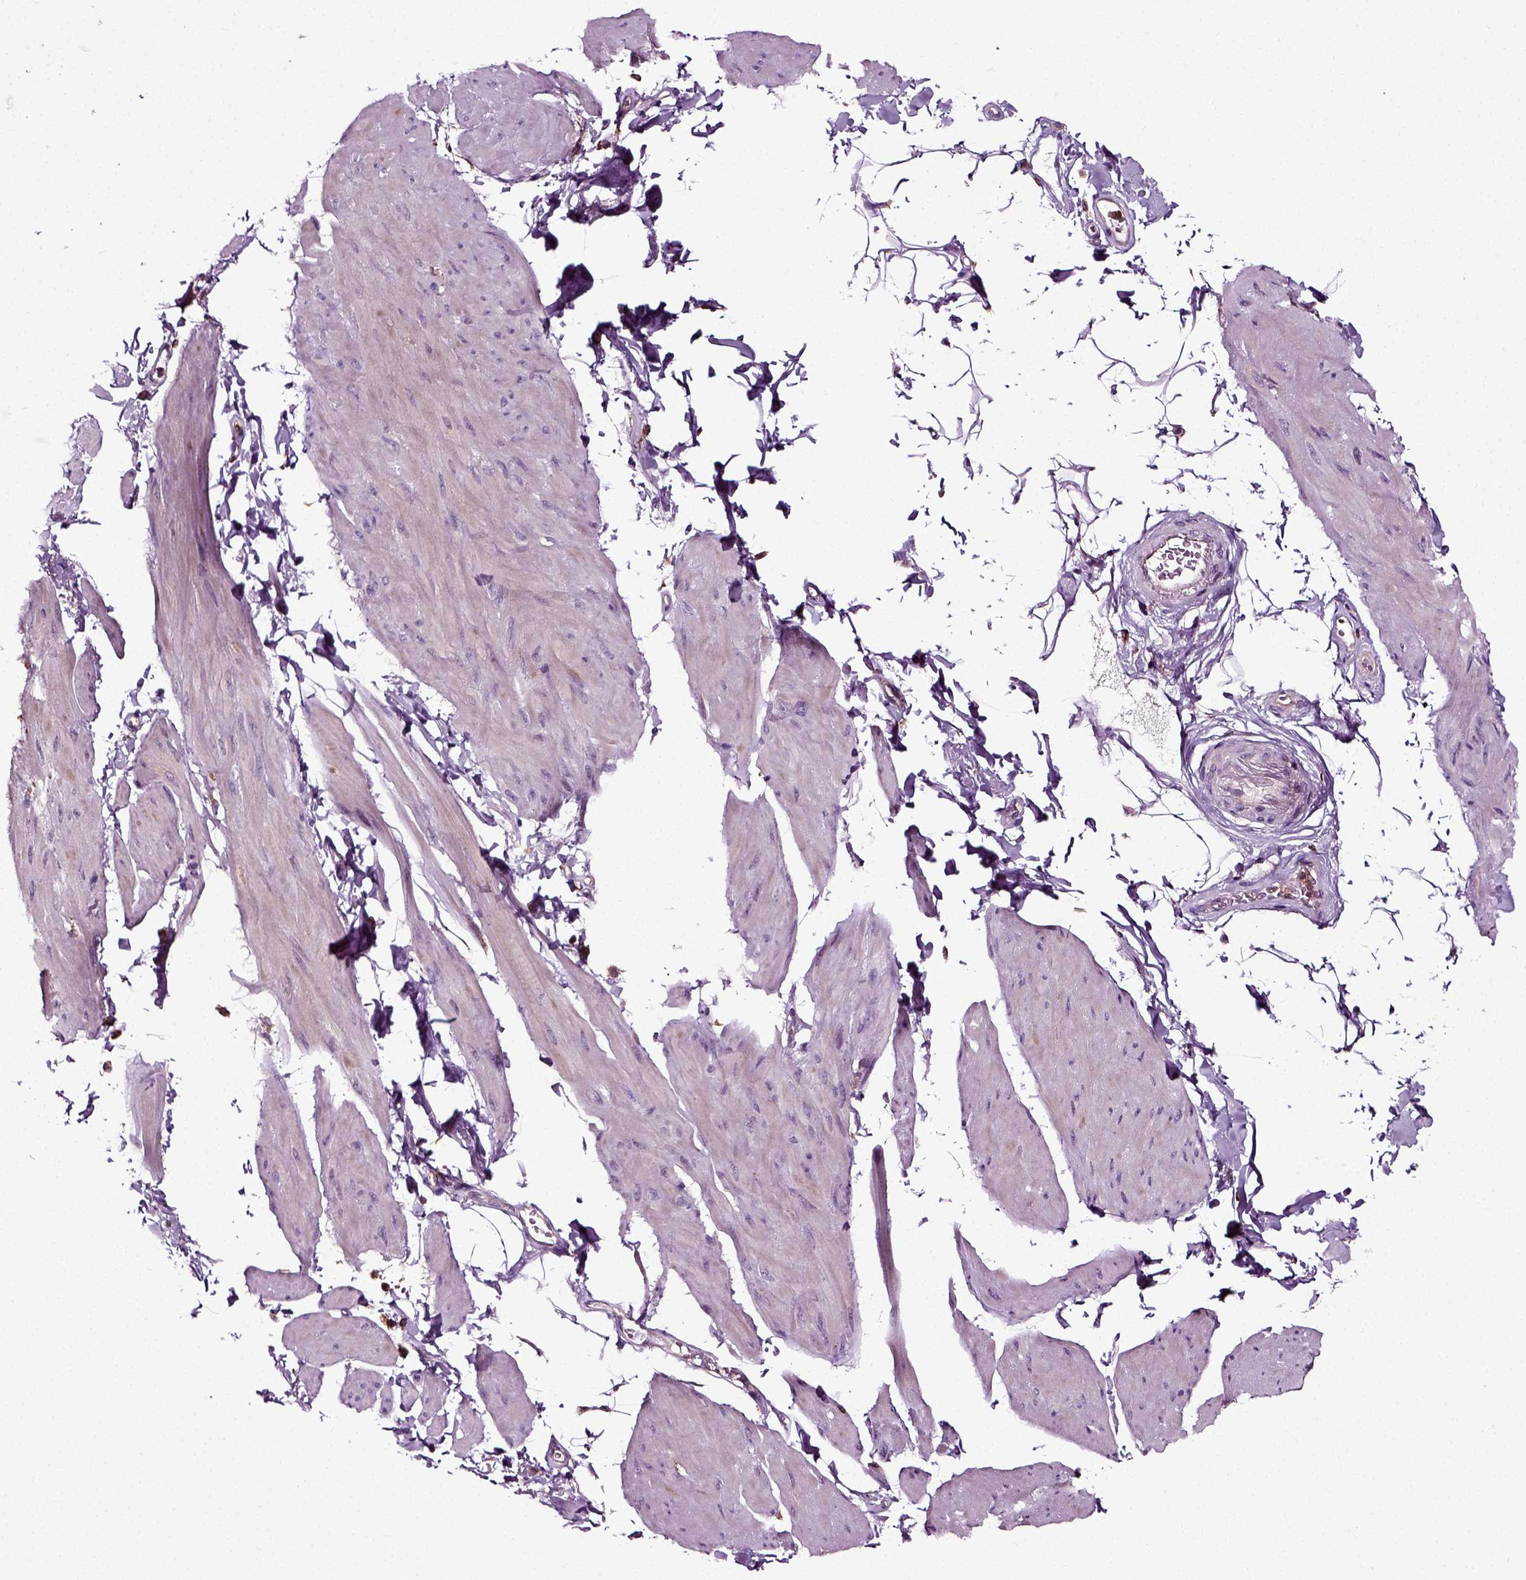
{"staining": {"intensity": "negative", "quantity": "none", "location": "none"}, "tissue": "smooth muscle", "cell_type": "Smooth muscle cells", "image_type": "normal", "snomed": [{"axis": "morphology", "description": "Normal tissue, NOS"}, {"axis": "topography", "description": "Adipose tissue"}, {"axis": "topography", "description": "Smooth muscle"}, {"axis": "topography", "description": "Peripheral nerve tissue"}], "caption": "Human smooth muscle stained for a protein using immunohistochemistry exhibits no positivity in smooth muscle cells.", "gene": "RHOF", "patient": {"sex": "male", "age": 83}}